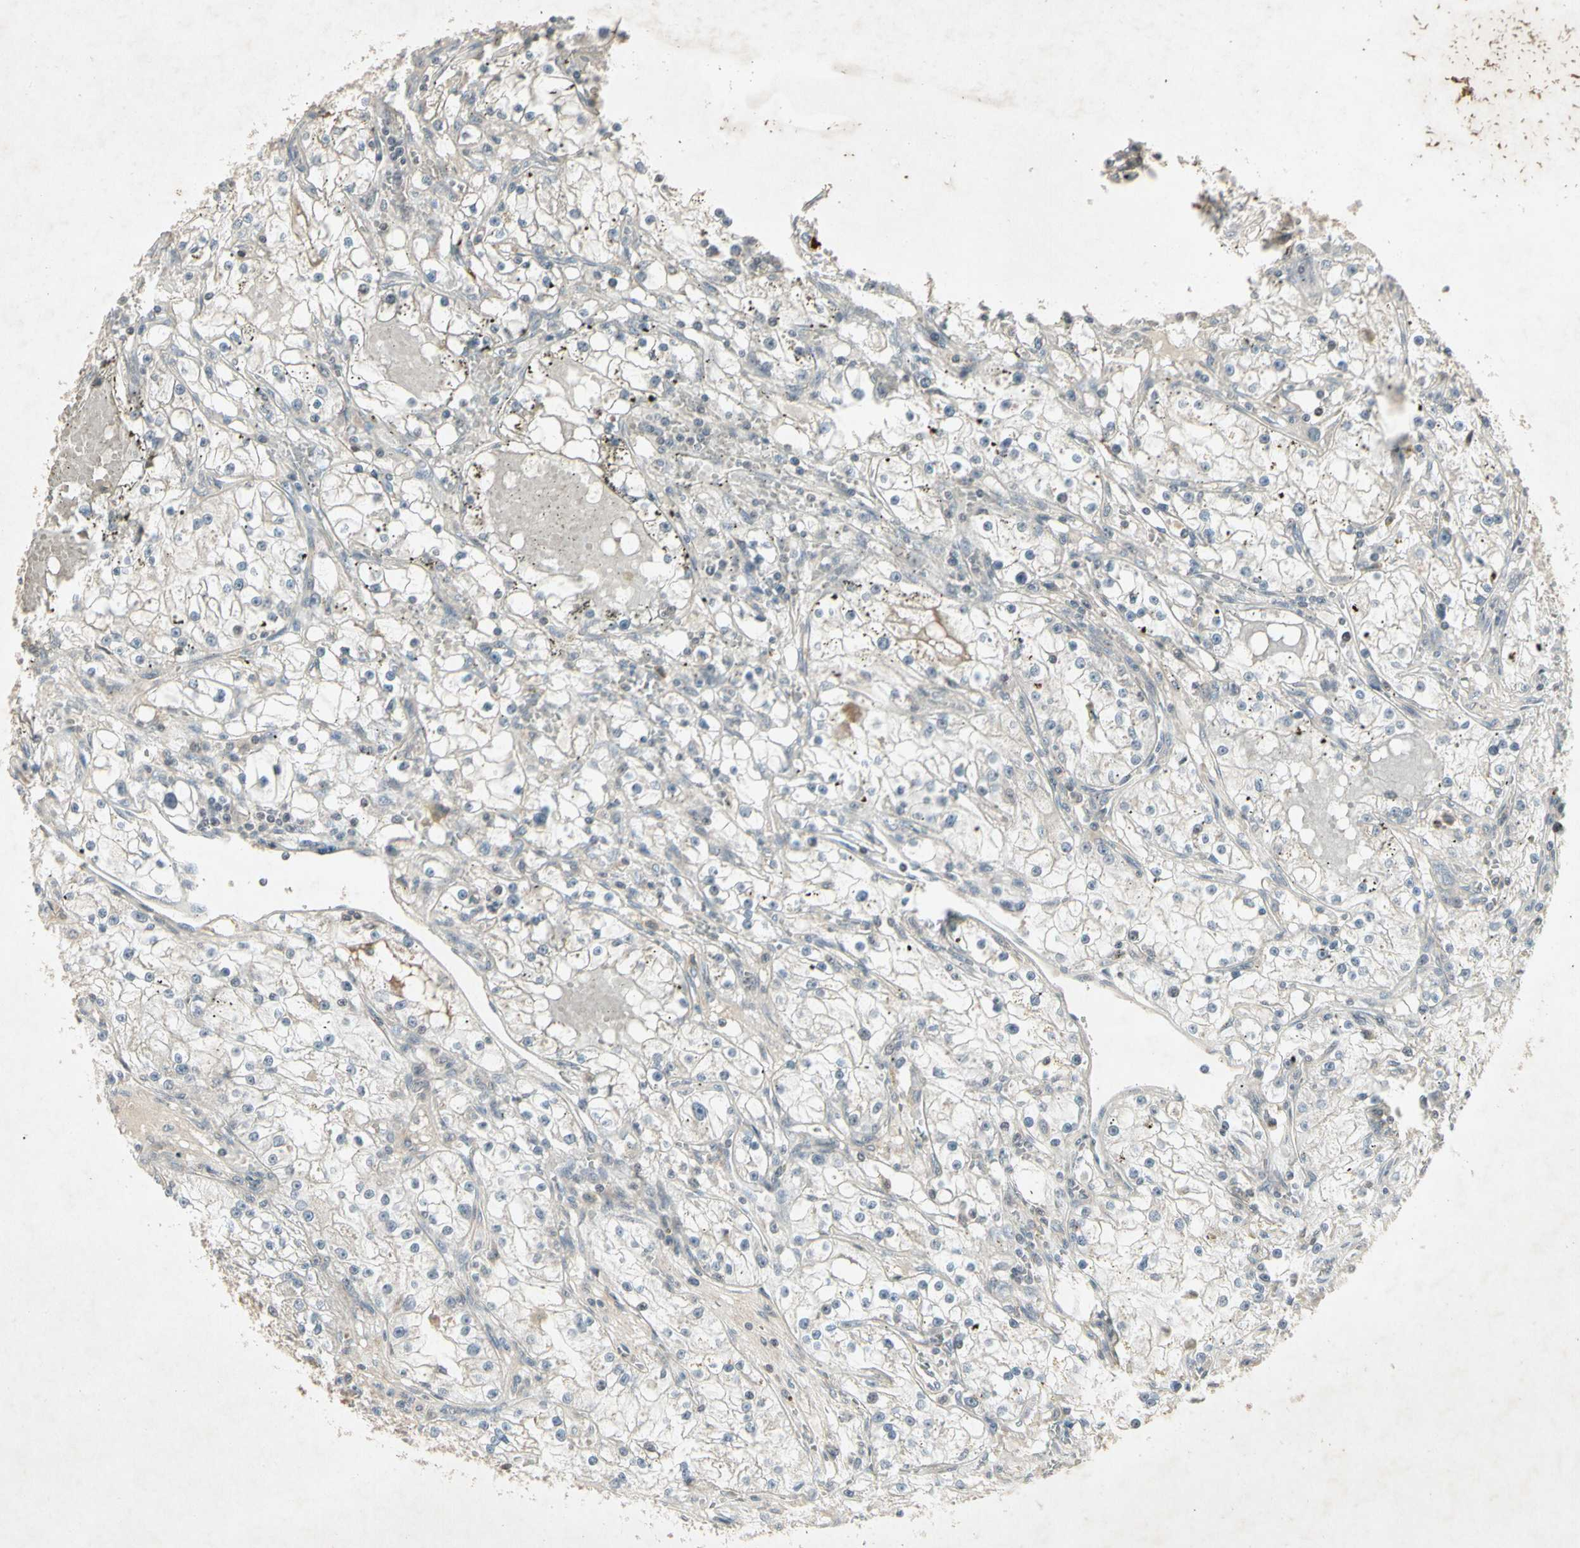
{"staining": {"intensity": "negative", "quantity": "none", "location": "none"}, "tissue": "renal cancer", "cell_type": "Tumor cells", "image_type": "cancer", "snomed": [{"axis": "morphology", "description": "Adenocarcinoma, NOS"}, {"axis": "topography", "description": "Kidney"}], "caption": "DAB immunohistochemical staining of renal cancer demonstrates no significant expression in tumor cells.", "gene": "TEK", "patient": {"sex": "male", "age": 56}}